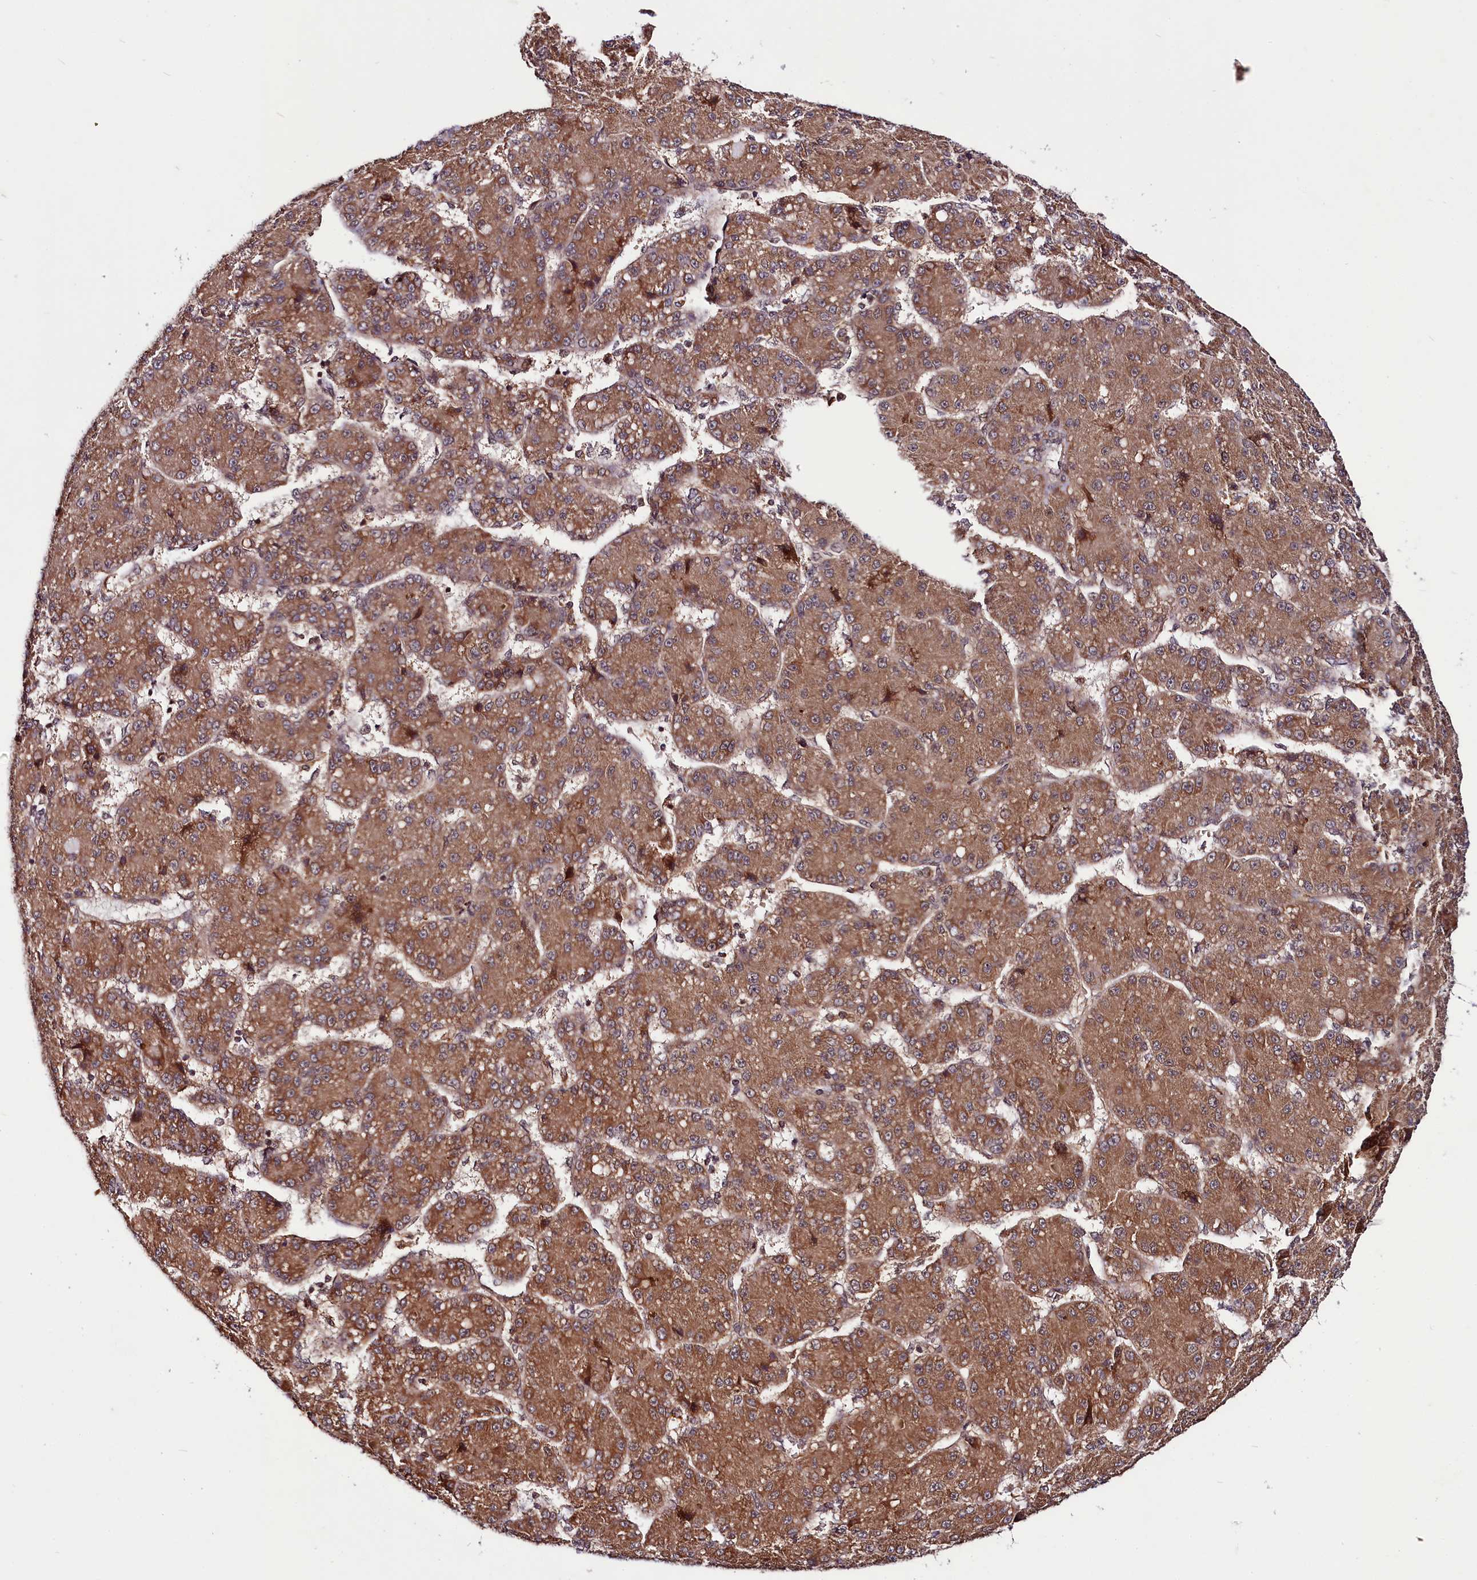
{"staining": {"intensity": "strong", "quantity": ">75%", "location": "cytoplasmic/membranous"}, "tissue": "liver cancer", "cell_type": "Tumor cells", "image_type": "cancer", "snomed": [{"axis": "morphology", "description": "Carcinoma, Hepatocellular, NOS"}, {"axis": "topography", "description": "Liver"}], "caption": "The immunohistochemical stain labels strong cytoplasmic/membranous staining in tumor cells of liver hepatocellular carcinoma tissue. The protein of interest is shown in brown color, while the nuclei are stained blue.", "gene": "UBE3A", "patient": {"sex": "male", "age": 67}}